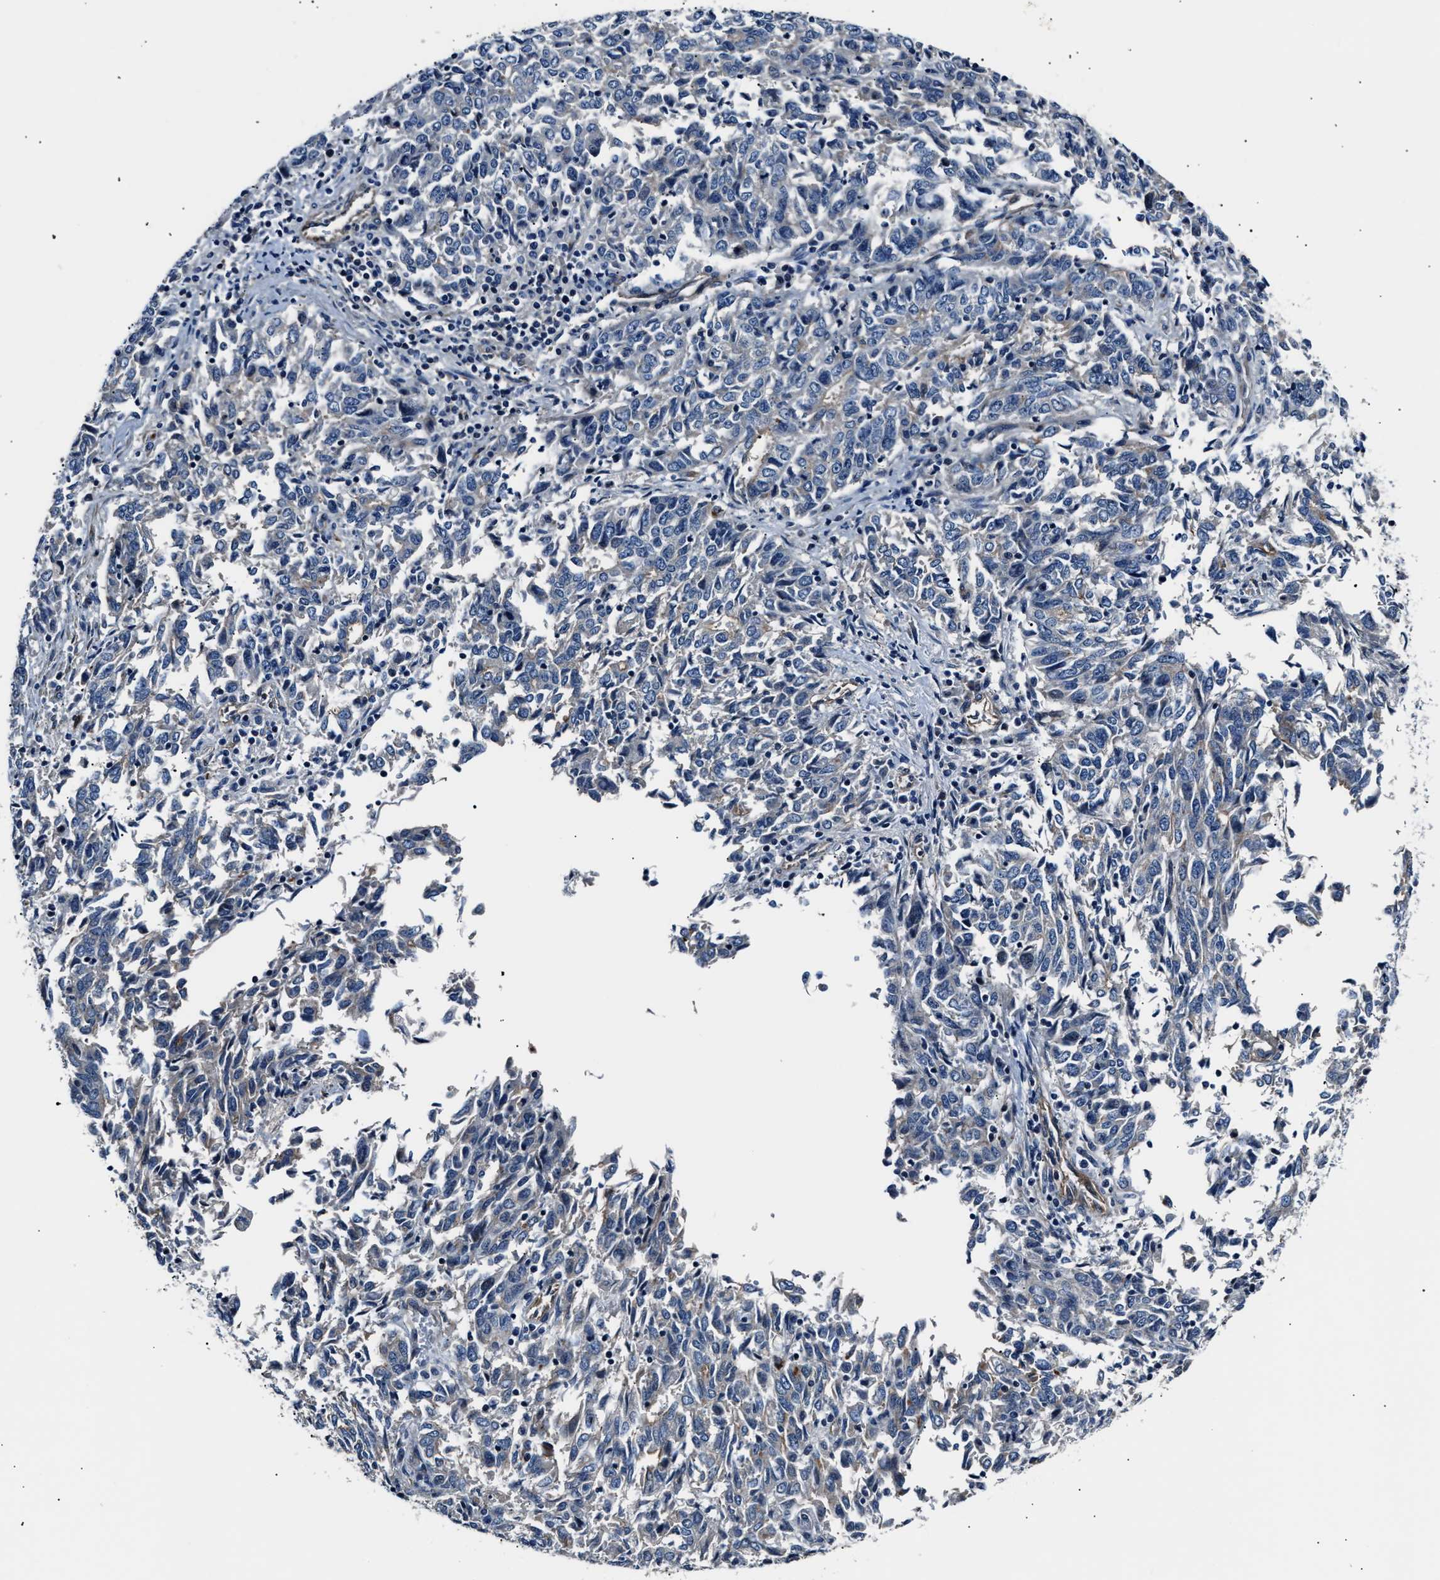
{"staining": {"intensity": "negative", "quantity": "none", "location": "none"}, "tissue": "endometrial cancer", "cell_type": "Tumor cells", "image_type": "cancer", "snomed": [{"axis": "morphology", "description": "Adenocarcinoma, NOS"}, {"axis": "topography", "description": "Endometrium"}], "caption": "DAB (3,3'-diaminobenzidine) immunohistochemical staining of human endometrial cancer (adenocarcinoma) exhibits no significant positivity in tumor cells.", "gene": "MPDZ", "patient": {"sex": "female", "age": 80}}